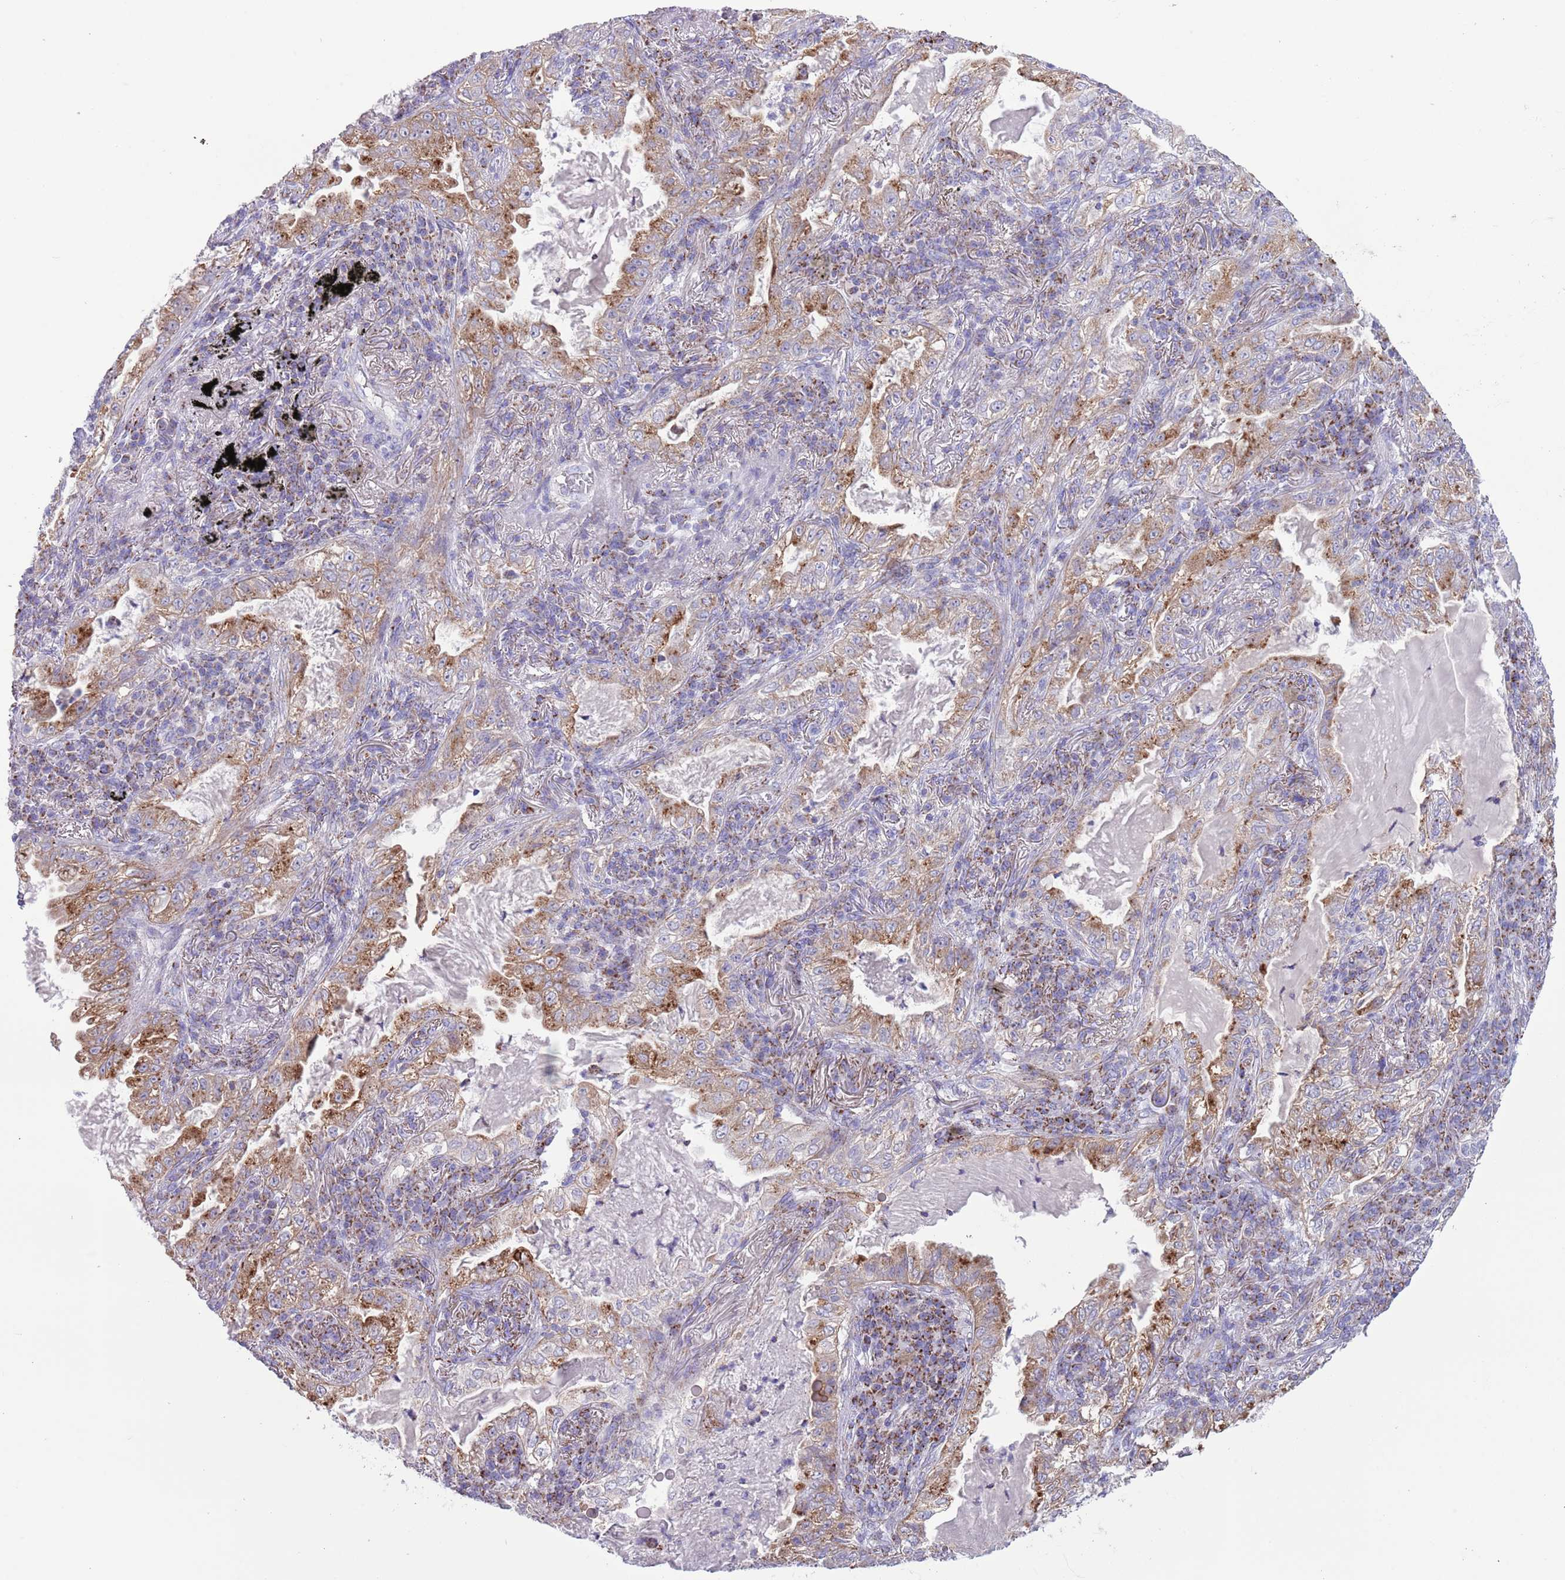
{"staining": {"intensity": "moderate", "quantity": "25%-75%", "location": "cytoplasmic/membranous"}, "tissue": "lung cancer", "cell_type": "Tumor cells", "image_type": "cancer", "snomed": [{"axis": "morphology", "description": "Adenocarcinoma, NOS"}, {"axis": "topography", "description": "Lung"}], "caption": "Moderate cytoplasmic/membranous positivity is identified in approximately 25%-75% of tumor cells in lung adenocarcinoma.", "gene": "ATP6V1B1", "patient": {"sex": "female", "age": 73}}